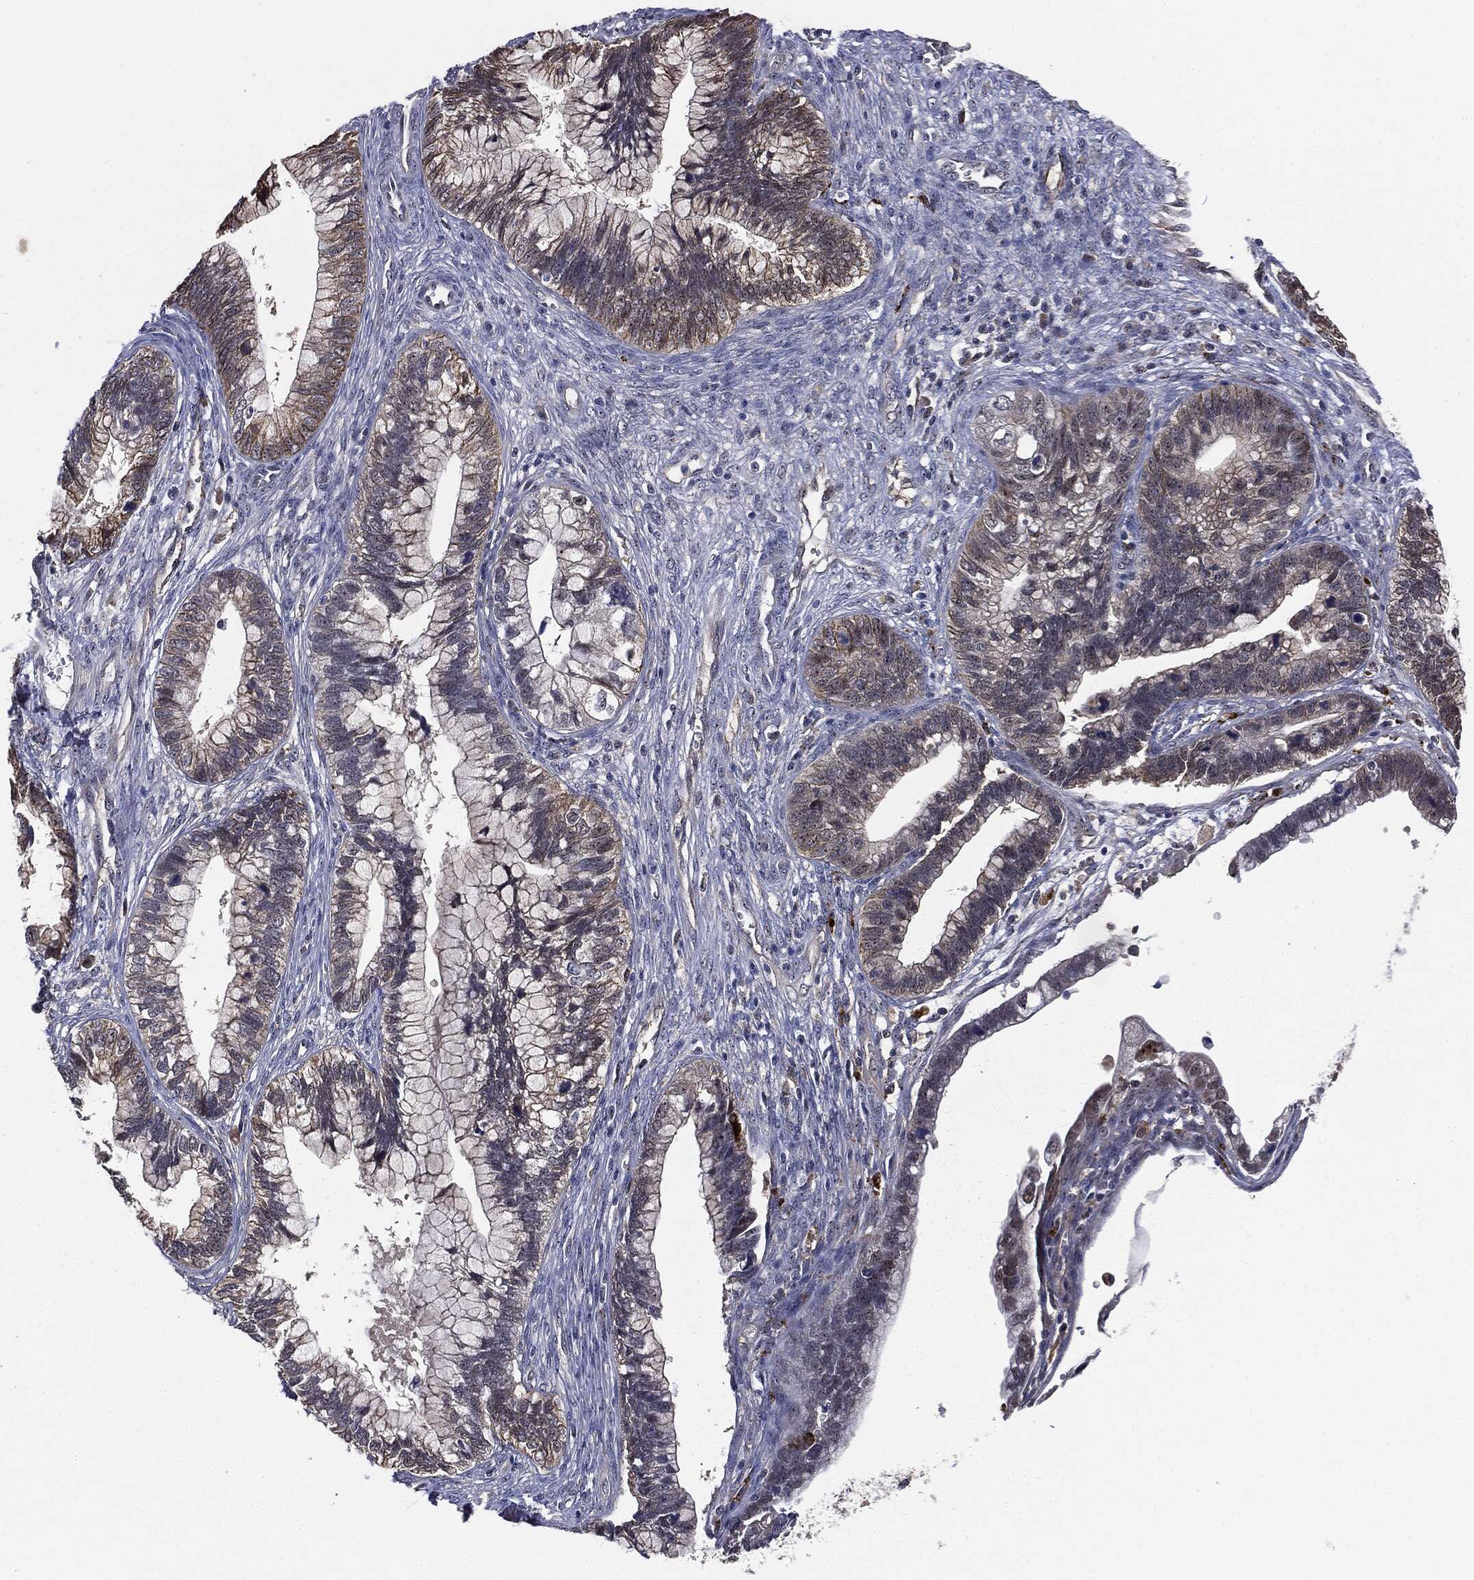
{"staining": {"intensity": "moderate", "quantity": "<25%", "location": "cytoplasmic/membranous"}, "tissue": "cervical cancer", "cell_type": "Tumor cells", "image_type": "cancer", "snomed": [{"axis": "morphology", "description": "Adenocarcinoma, NOS"}, {"axis": "topography", "description": "Cervix"}], "caption": "Cervical cancer tissue demonstrates moderate cytoplasmic/membranous staining in approximately <25% of tumor cells, visualized by immunohistochemistry. The staining was performed using DAB (3,3'-diaminobenzidine) to visualize the protein expression in brown, while the nuclei were stained in blue with hematoxylin (Magnification: 20x).", "gene": "TRMT1L", "patient": {"sex": "female", "age": 44}}